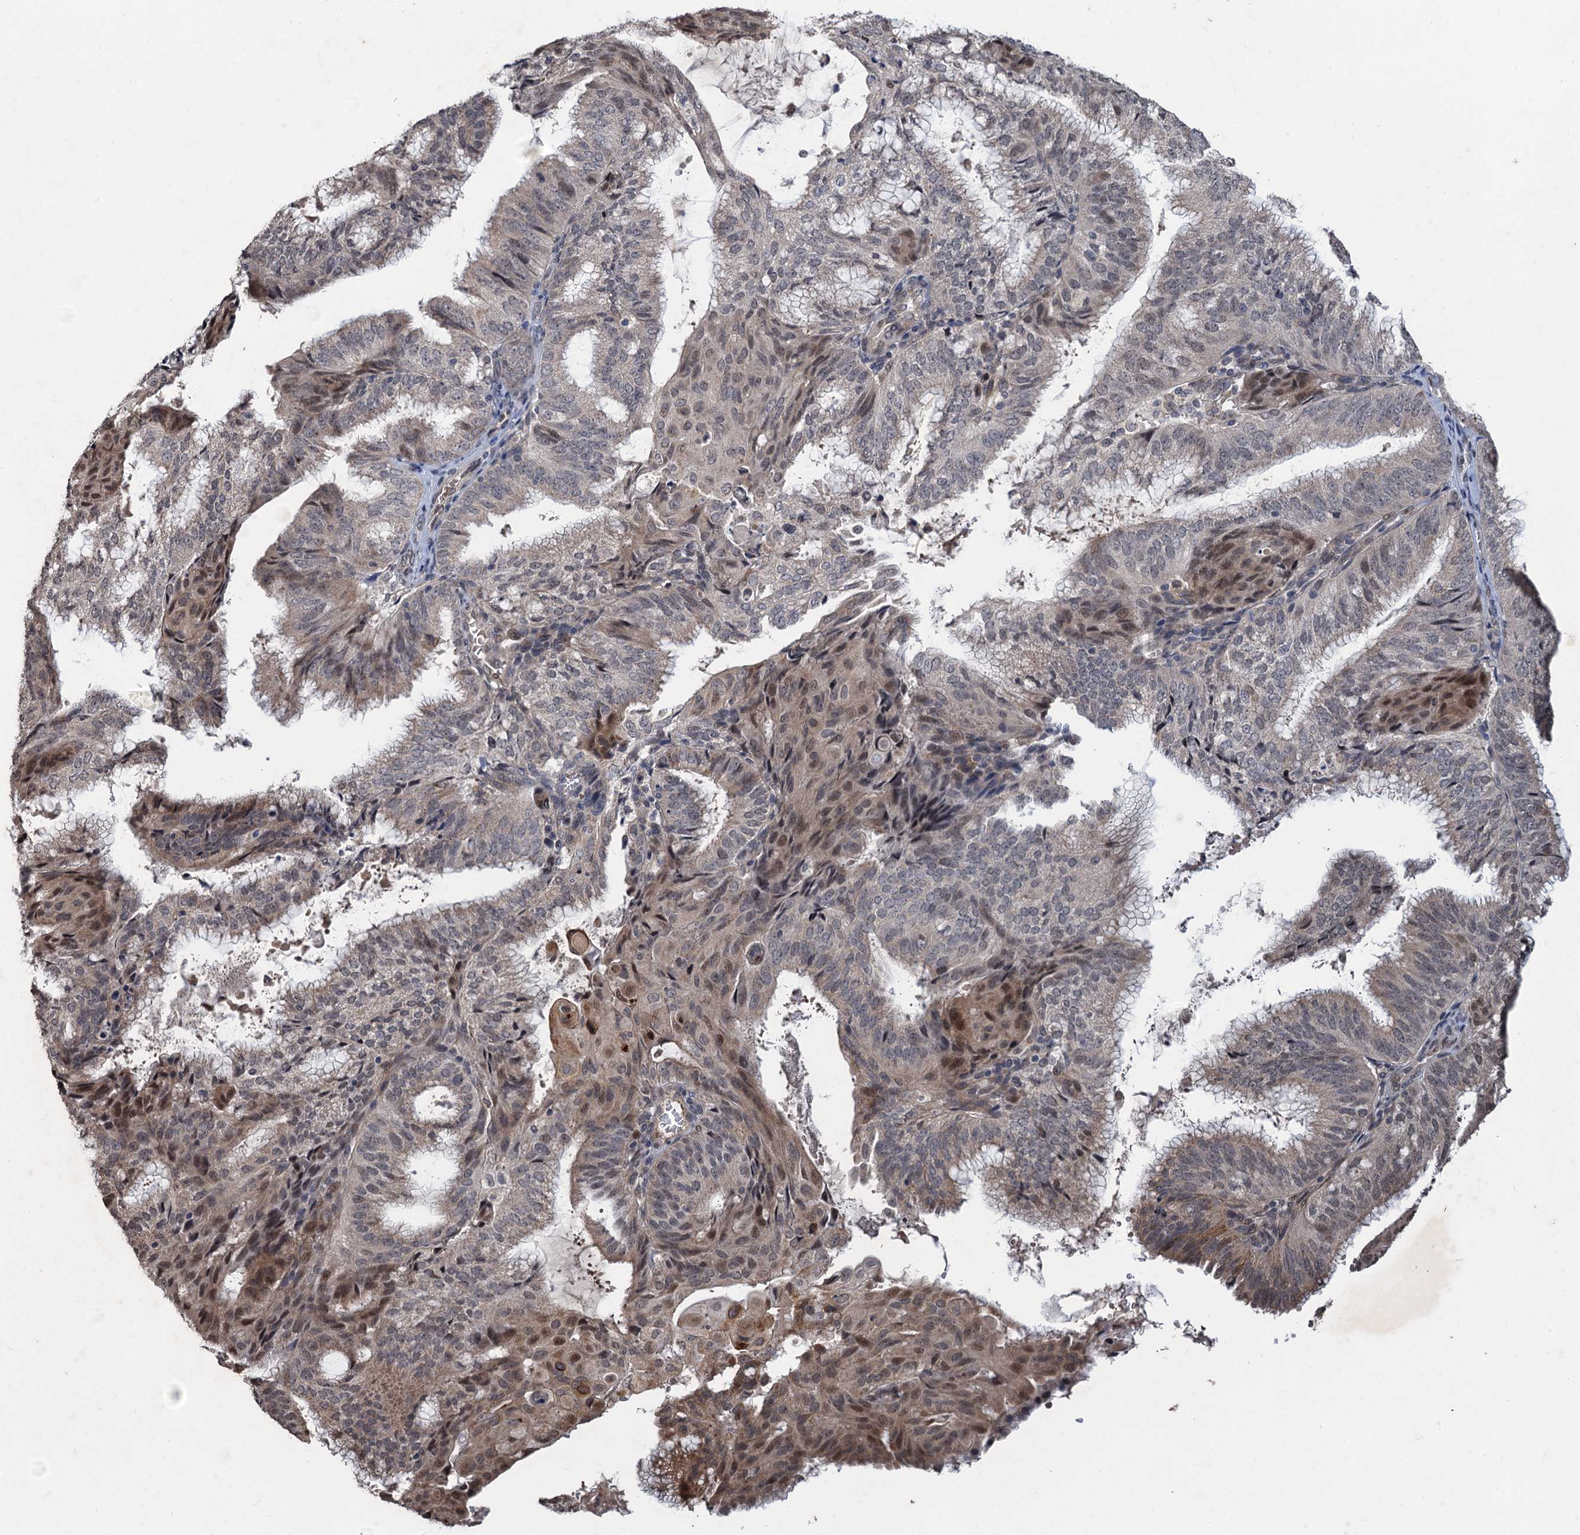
{"staining": {"intensity": "negative", "quantity": "none", "location": "none"}, "tissue": "endometrial cancer", "cell_type": "Tumor cells", "image_type": "cancer", "snomed": [{"axis": "morphology", "description": "Adenocarcinoma, NOS"}, {"axis": "topography", "description": "Endometrium"}], "caption": "The image displays no staining of tumor cells in adenocarcinoma (endometrial).", "gene": "REP15", "patient": {"sex": "female", "age": 49}}